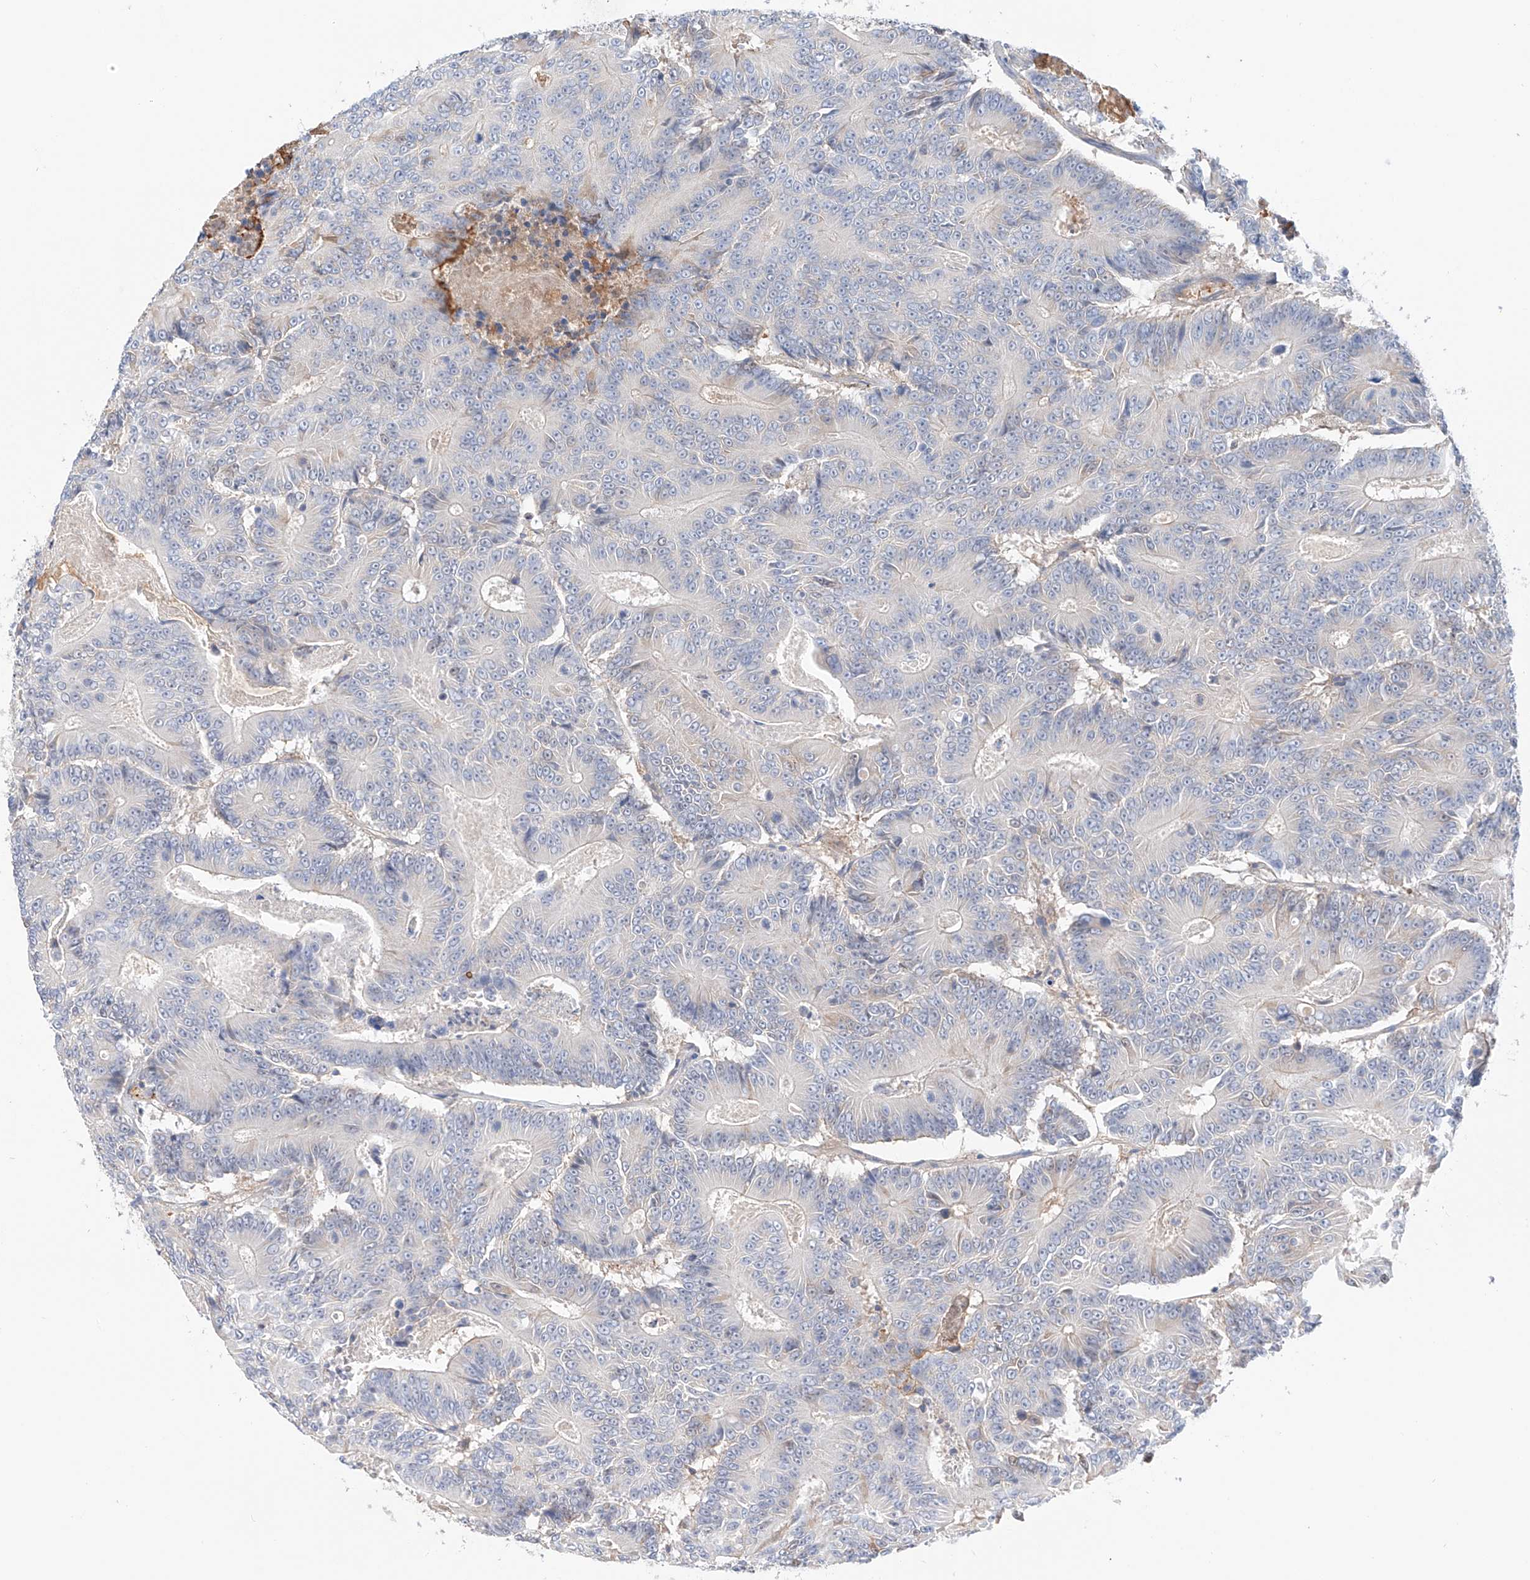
{"staining": {"intensity": "negative", "quantity": "none", "location": "none"}, "tissue": "colorectal cancer", "cell_type": "Tumor cells", "image_type": "cancer", "snomed": [{"axis": "morphology", "description": "Adenocarcinoma, NOS"}, {"axis": "topography", "description": "Colon"}], "caption": "Immunohistochemical staining of human colorectal cancer demonstrates no significant staining in tumor cells.", "gene": "PGGT1B", "patient": {"sex": "male", "age": 83}}